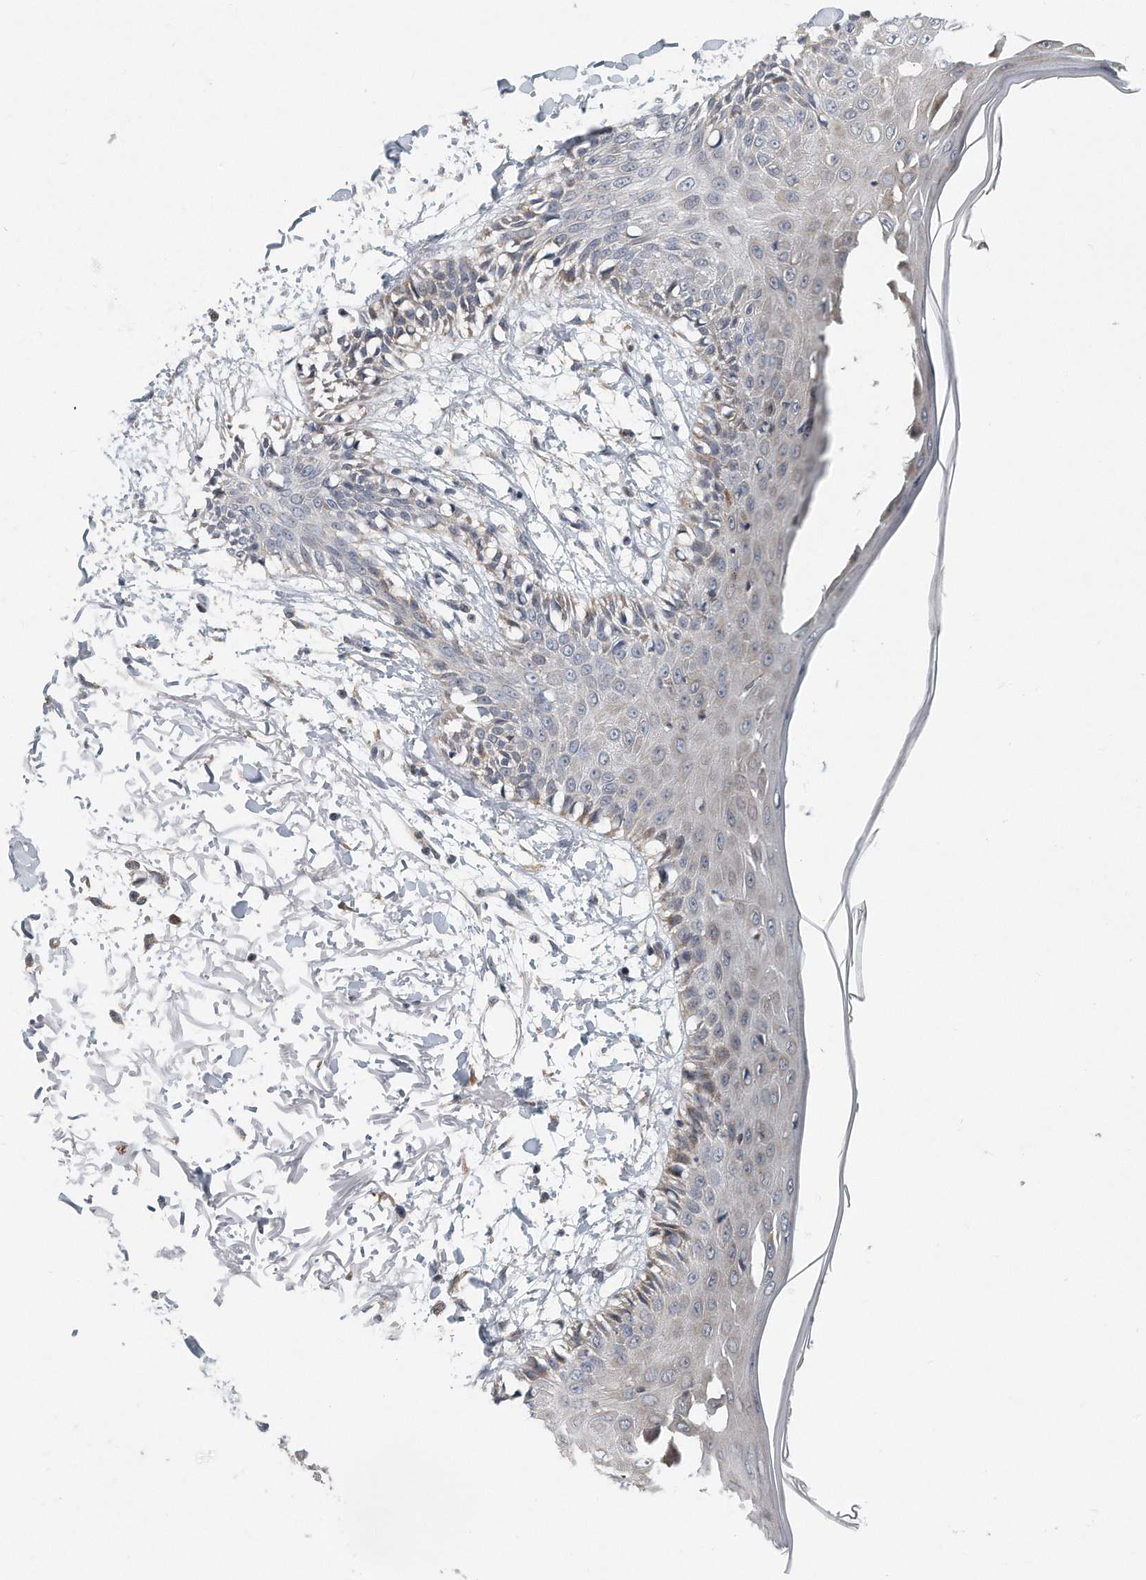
{"staining": {"intensity": "negative", "quantity": "none", "location": "none"}, "tissue": "skin", "cell_type": "Fibroblasts", "image_type": "normal", "snomed": [{"axis": "morphology", "description": "Normal tissue, NOS"}, {"axis": "morphology", "description": "Squamous cell carcinoma, NOS"}, {"axis": "topography", "description": "Skin"}, {"axis": "topography", "description": "Peripheral nerve tissue"}], "caption": "The photomicrograph shows no staining of fibroblasts in normal skin.", "gene": "VLDLR", "patient": {"sex": "male", "age": 83}}